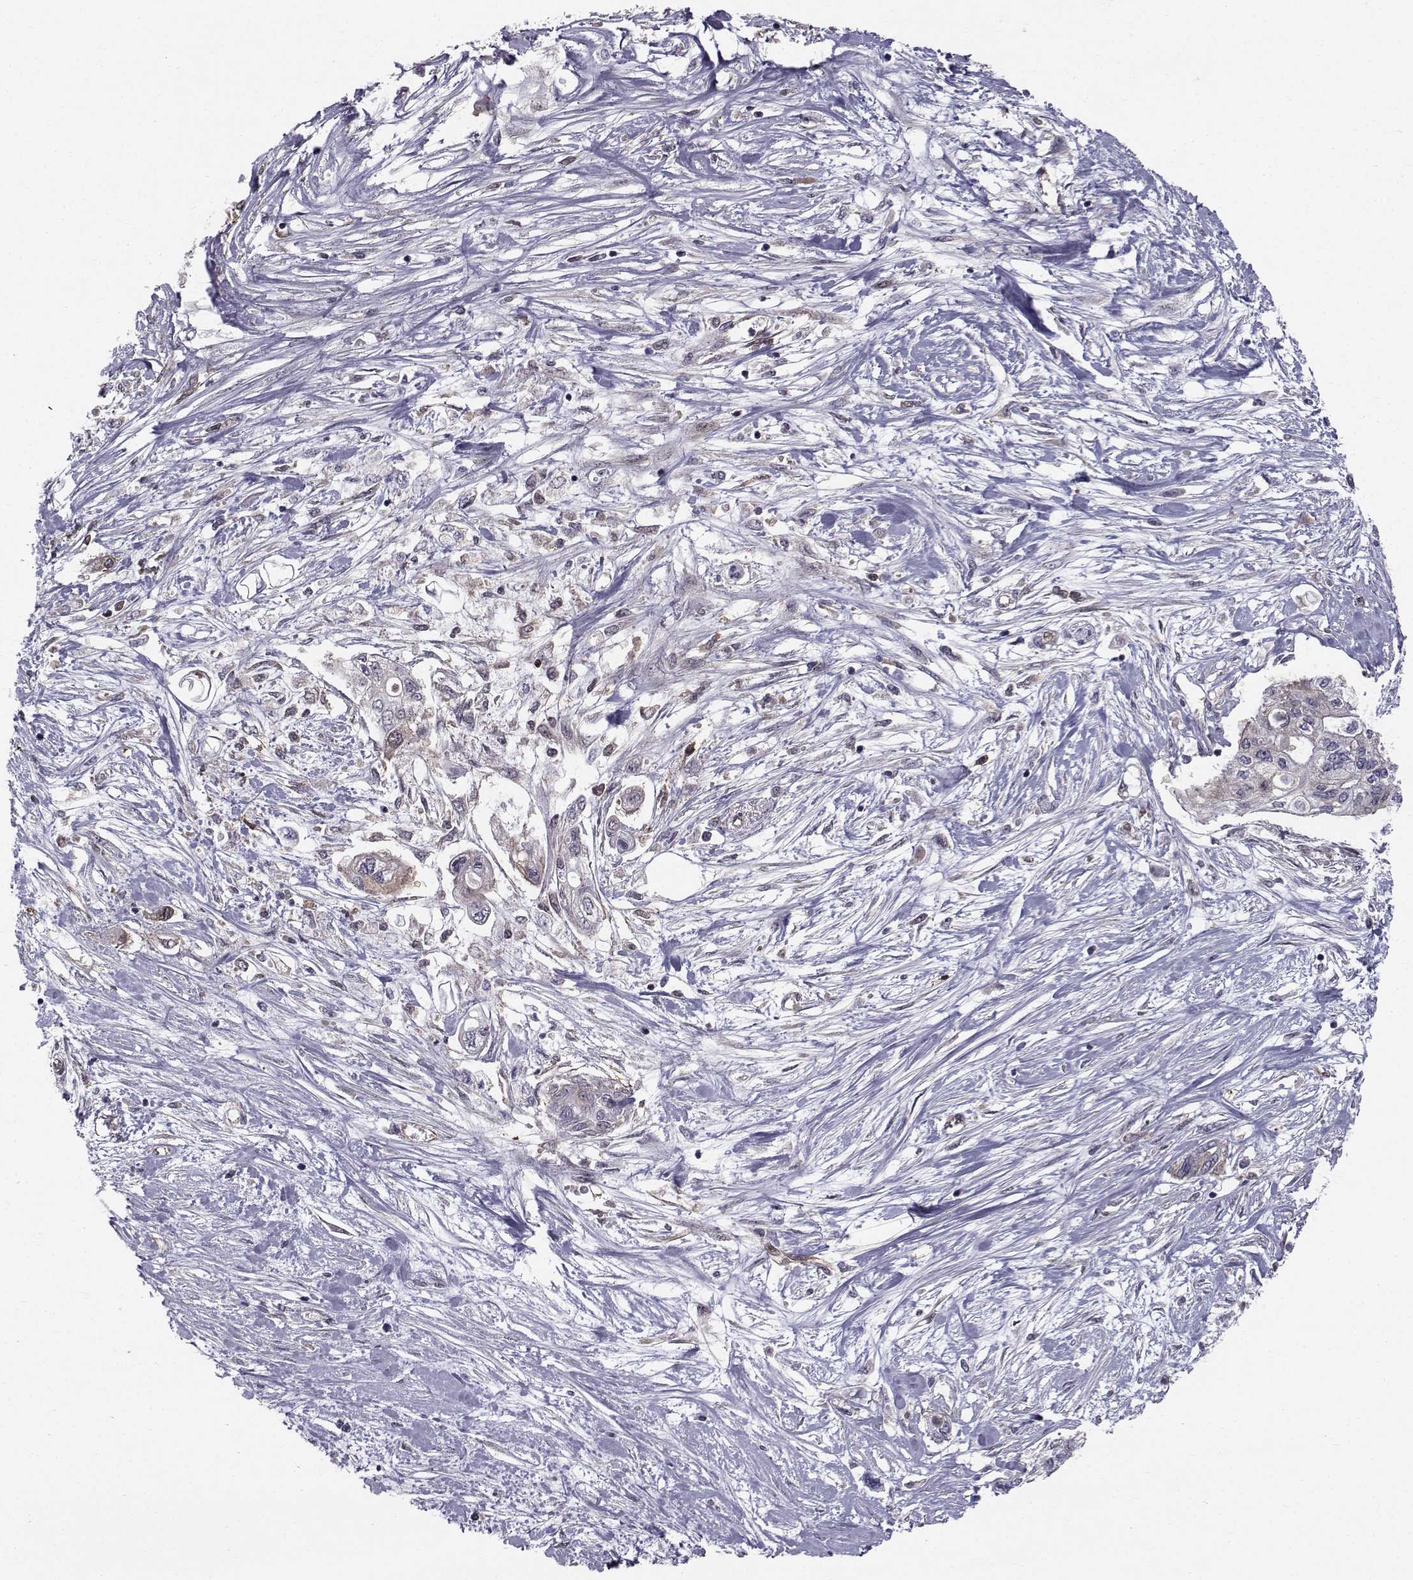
{"staining": {"intensity": "weak", "quantity": "<25%", "location": "cytoplasmic/membranous"}, "tissue": "pancreatic cancer", "cell_type": "Tumor cells", "image_type": "cancer", "snomed": [{"axis": "morphology", "description": "Adenocarcinoma, NOS"}, {"axis": "topography", "description": "Pancreas"}], "caption": "Pancreatic cancer stained for a protein using IHC reveals no positivity tumor cells.", "gene": "HSP90AB1", "patient": {"sex": "female", "age": 77}}